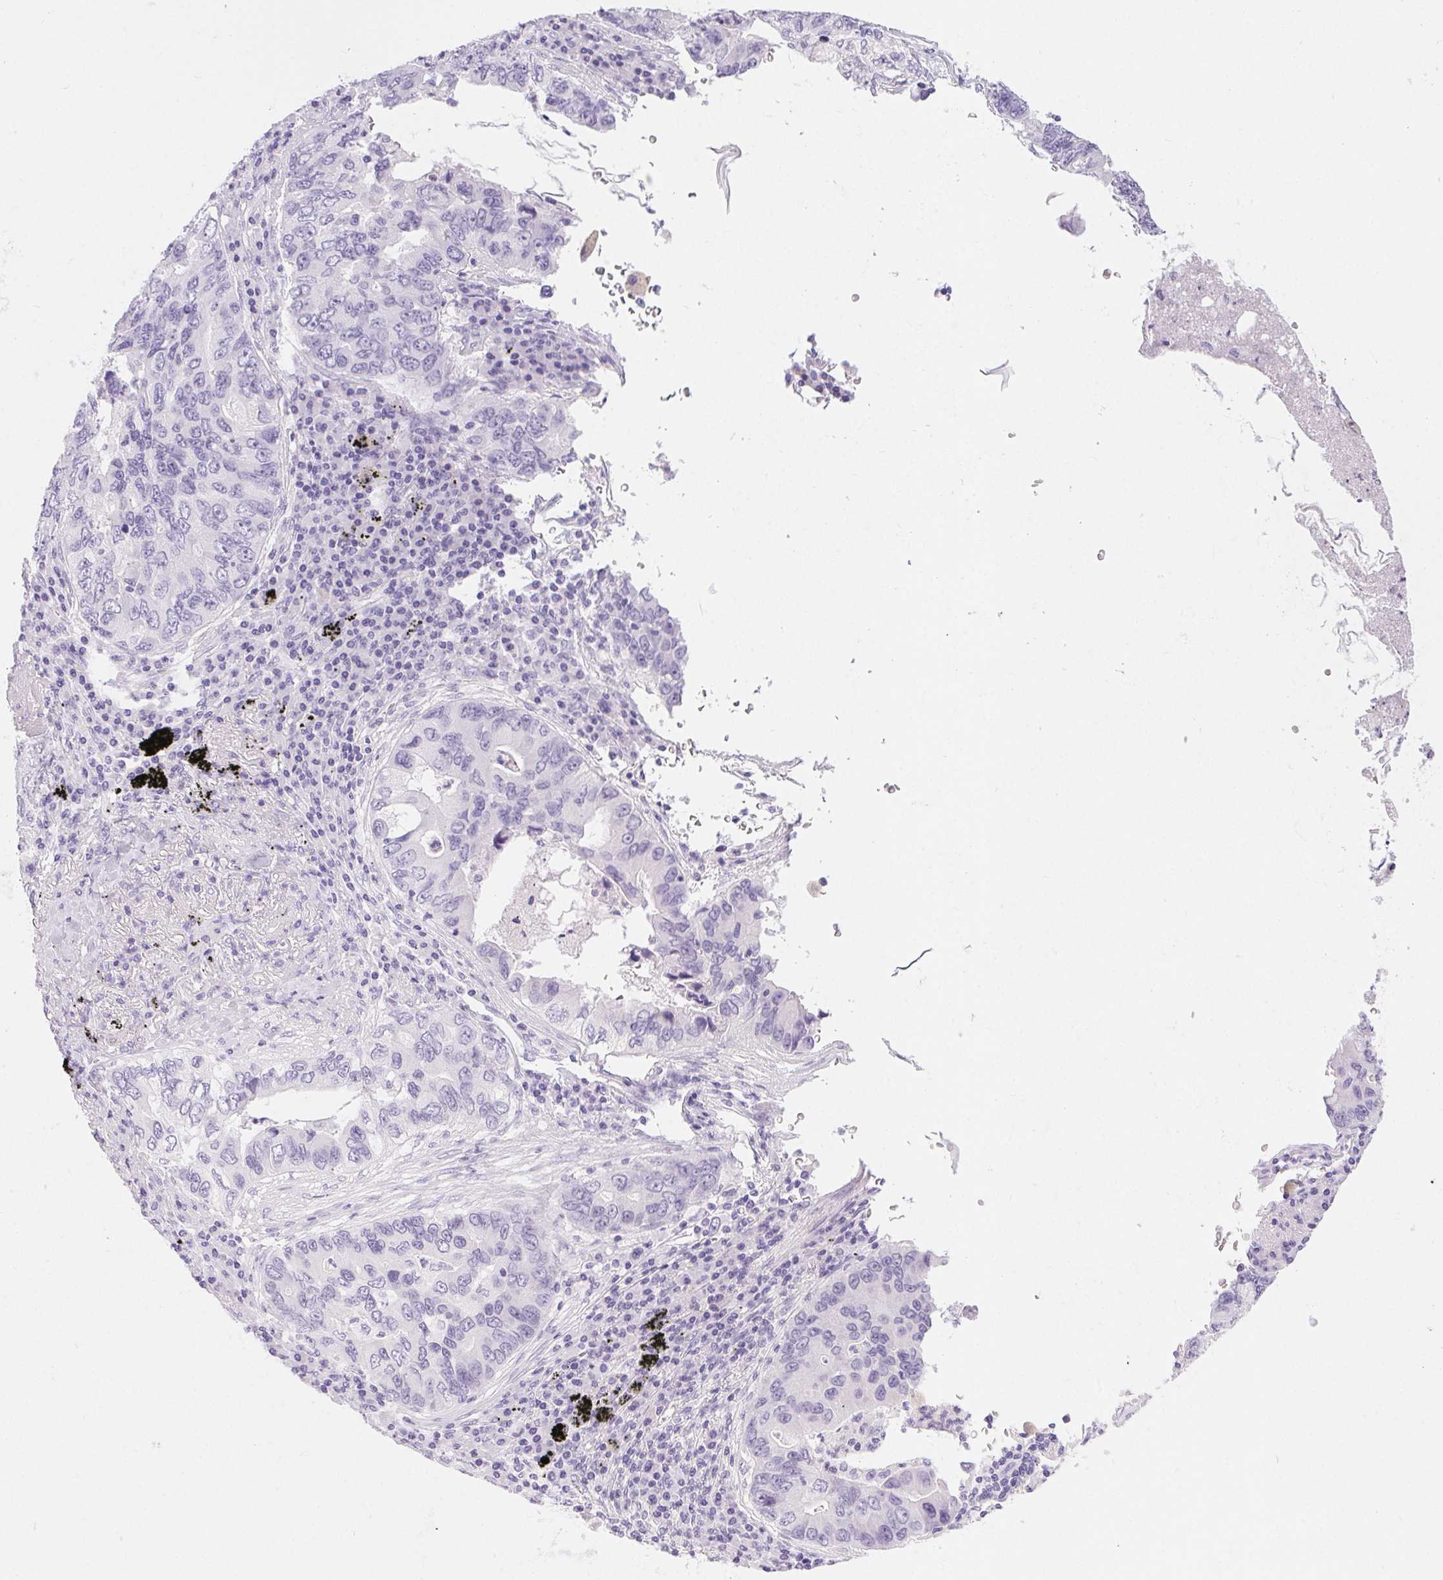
{"staining": {"intensity": "negative", "quantity": "none", "location": "none"}, "tissue": "lung cancer", "cell_type": "Tumor cells", "image_type": "cancer", "snomed": [{"axis": "morphology", "description": "Adenocarcinoma, NOS"}, {"axis": "morphology", "description": "Adenocarcinoma, metastatic, NOS"}, {"axis": "topography", "description": "Lymph node"}, {"axis": "topography", "description": "Lung"}], "caption": "This is an immunohistochemistry histopathology image of human lung cancer. There is no positivity in tumor cells.", "gene": "CLDN16", "patient": {"sex": "female", "age": 54}}